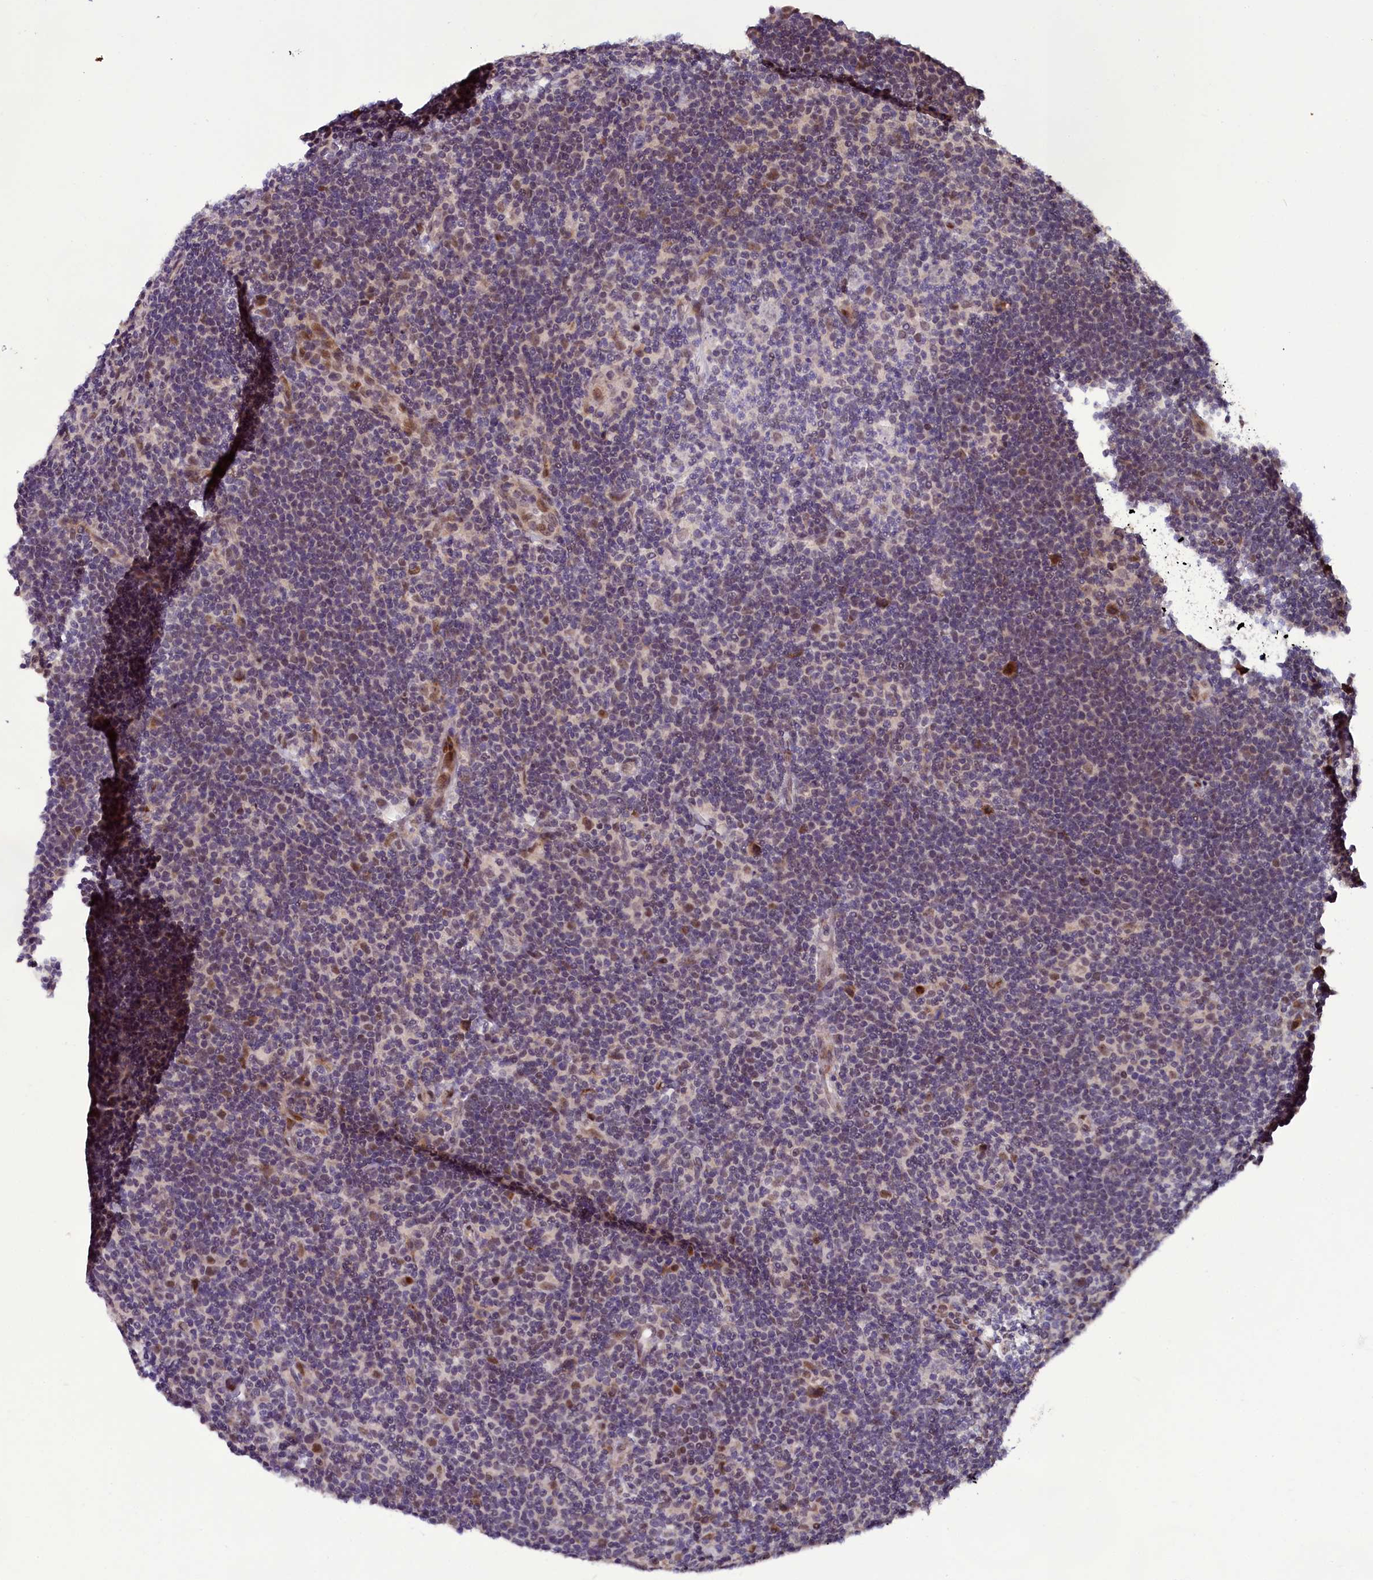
{"staining": {"intensity": "moderate", "quantity": ">75%", "location": "nuclear"}, "tissue": "lymphoma", "cell_type": "Tumor cells", "image_type": "cancer", "snomed": [{"axis": "morphology", "description": "Hodgkin's disease, NOS"}, {"axis": "topography", "description": "Lymph node"}], "caption": "Hodgkin's disease stained with a protein marker reveals moderate staining in tumor cells.", "gene": "RPUSD2", "patient": {"sex": "female", "age": 57}}